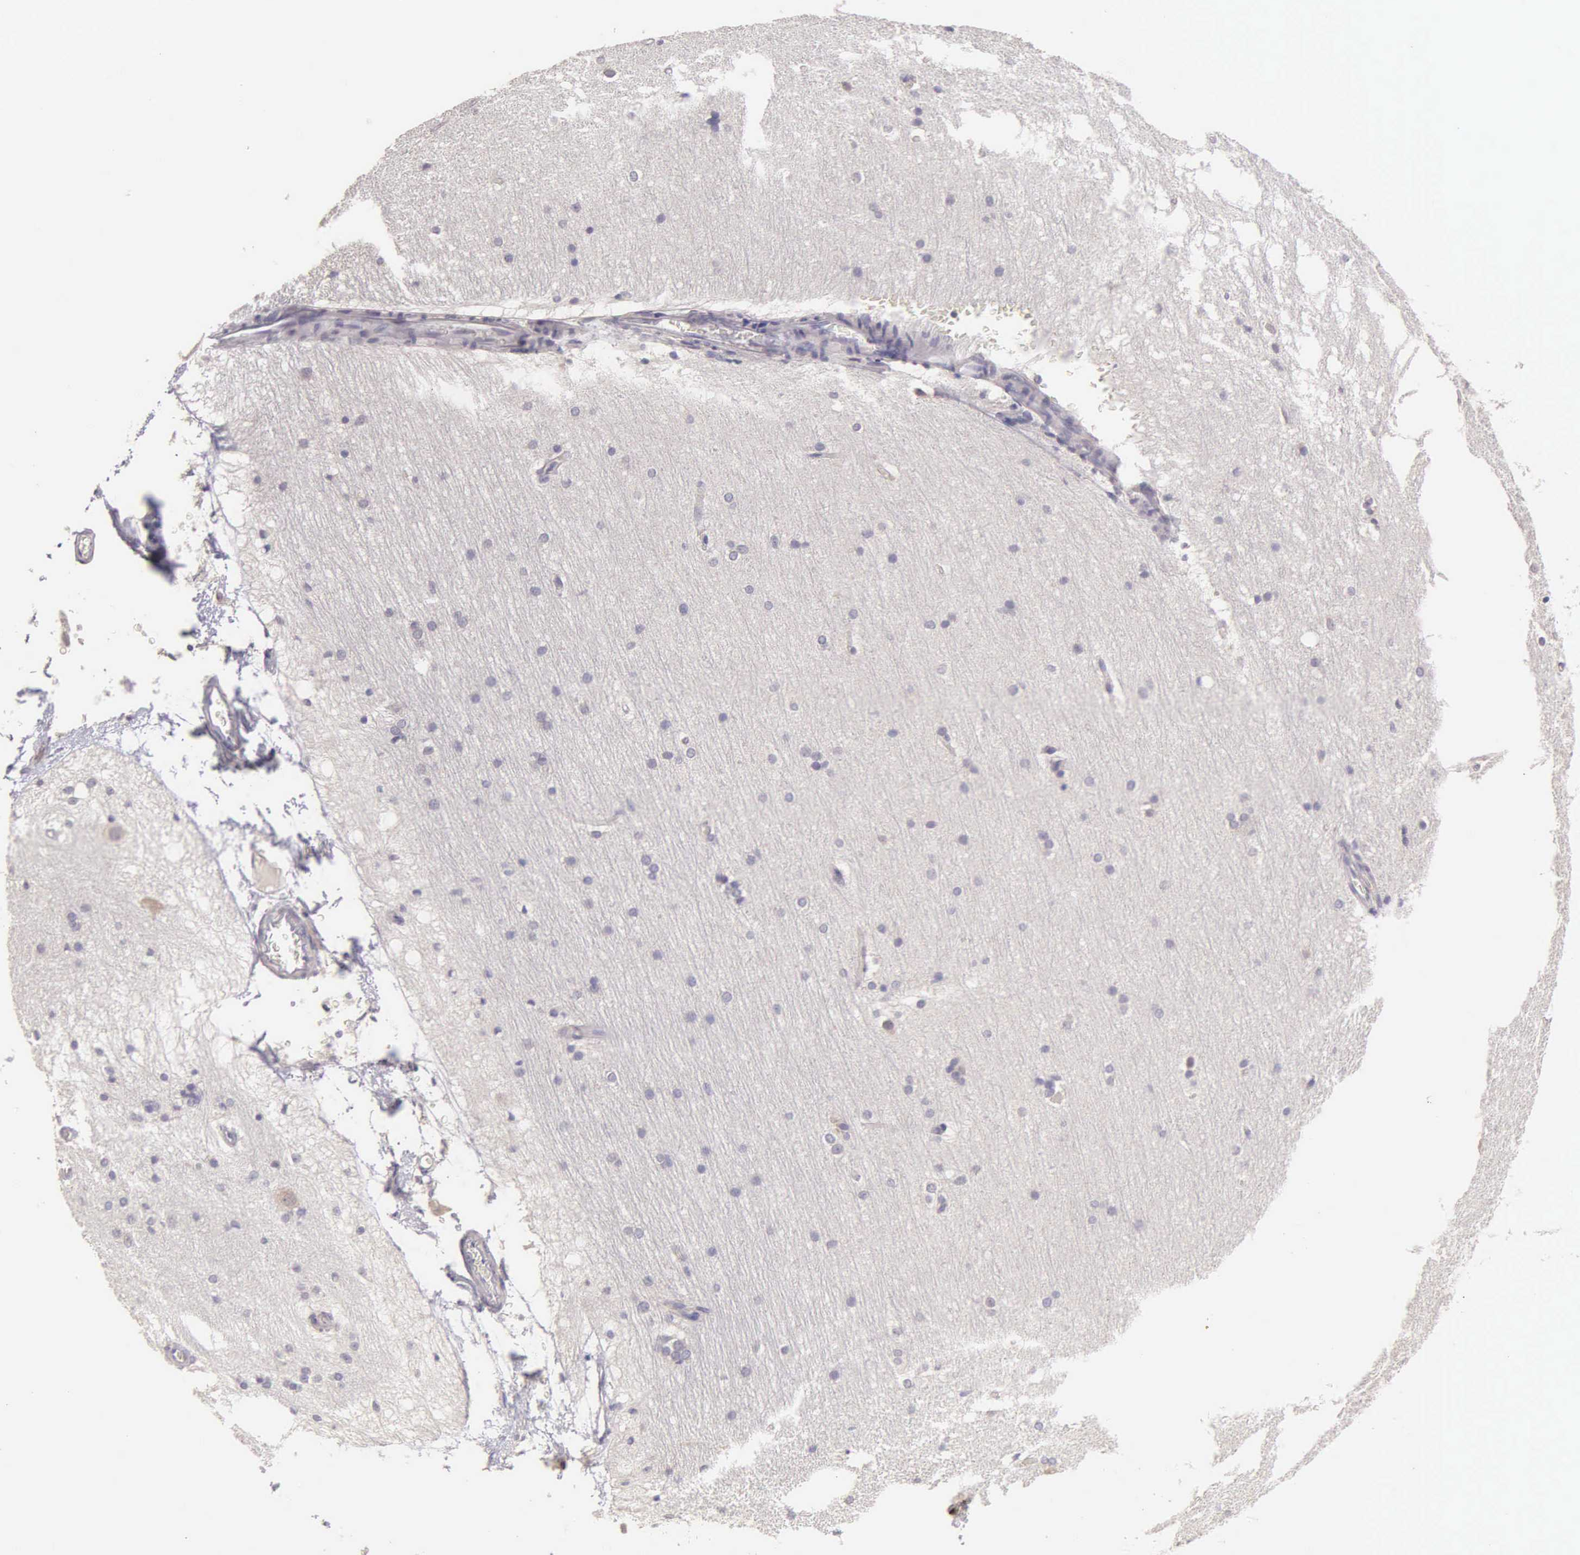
{"staining": {"intensity": "negative", "quantity": "none", "location": "none"}, "tissue": "cerebral cortex", "cell_type": "Endothelial cells", "image_type": "normal", "snomed": [{"axis": "morphology", "description": "Normal tissue, NOS"}, {"axis": "topography", "description": "Cerebral cortex"}, {"axis": "topography", "description": "Hippocampus"}], "caption": "This is an immunohistochemistry micrograph of normal cerebral cortex. There is no positivity in endothelial cells.", "gene": "ESR1", "patient": {"sex": "female", "age": 19}}